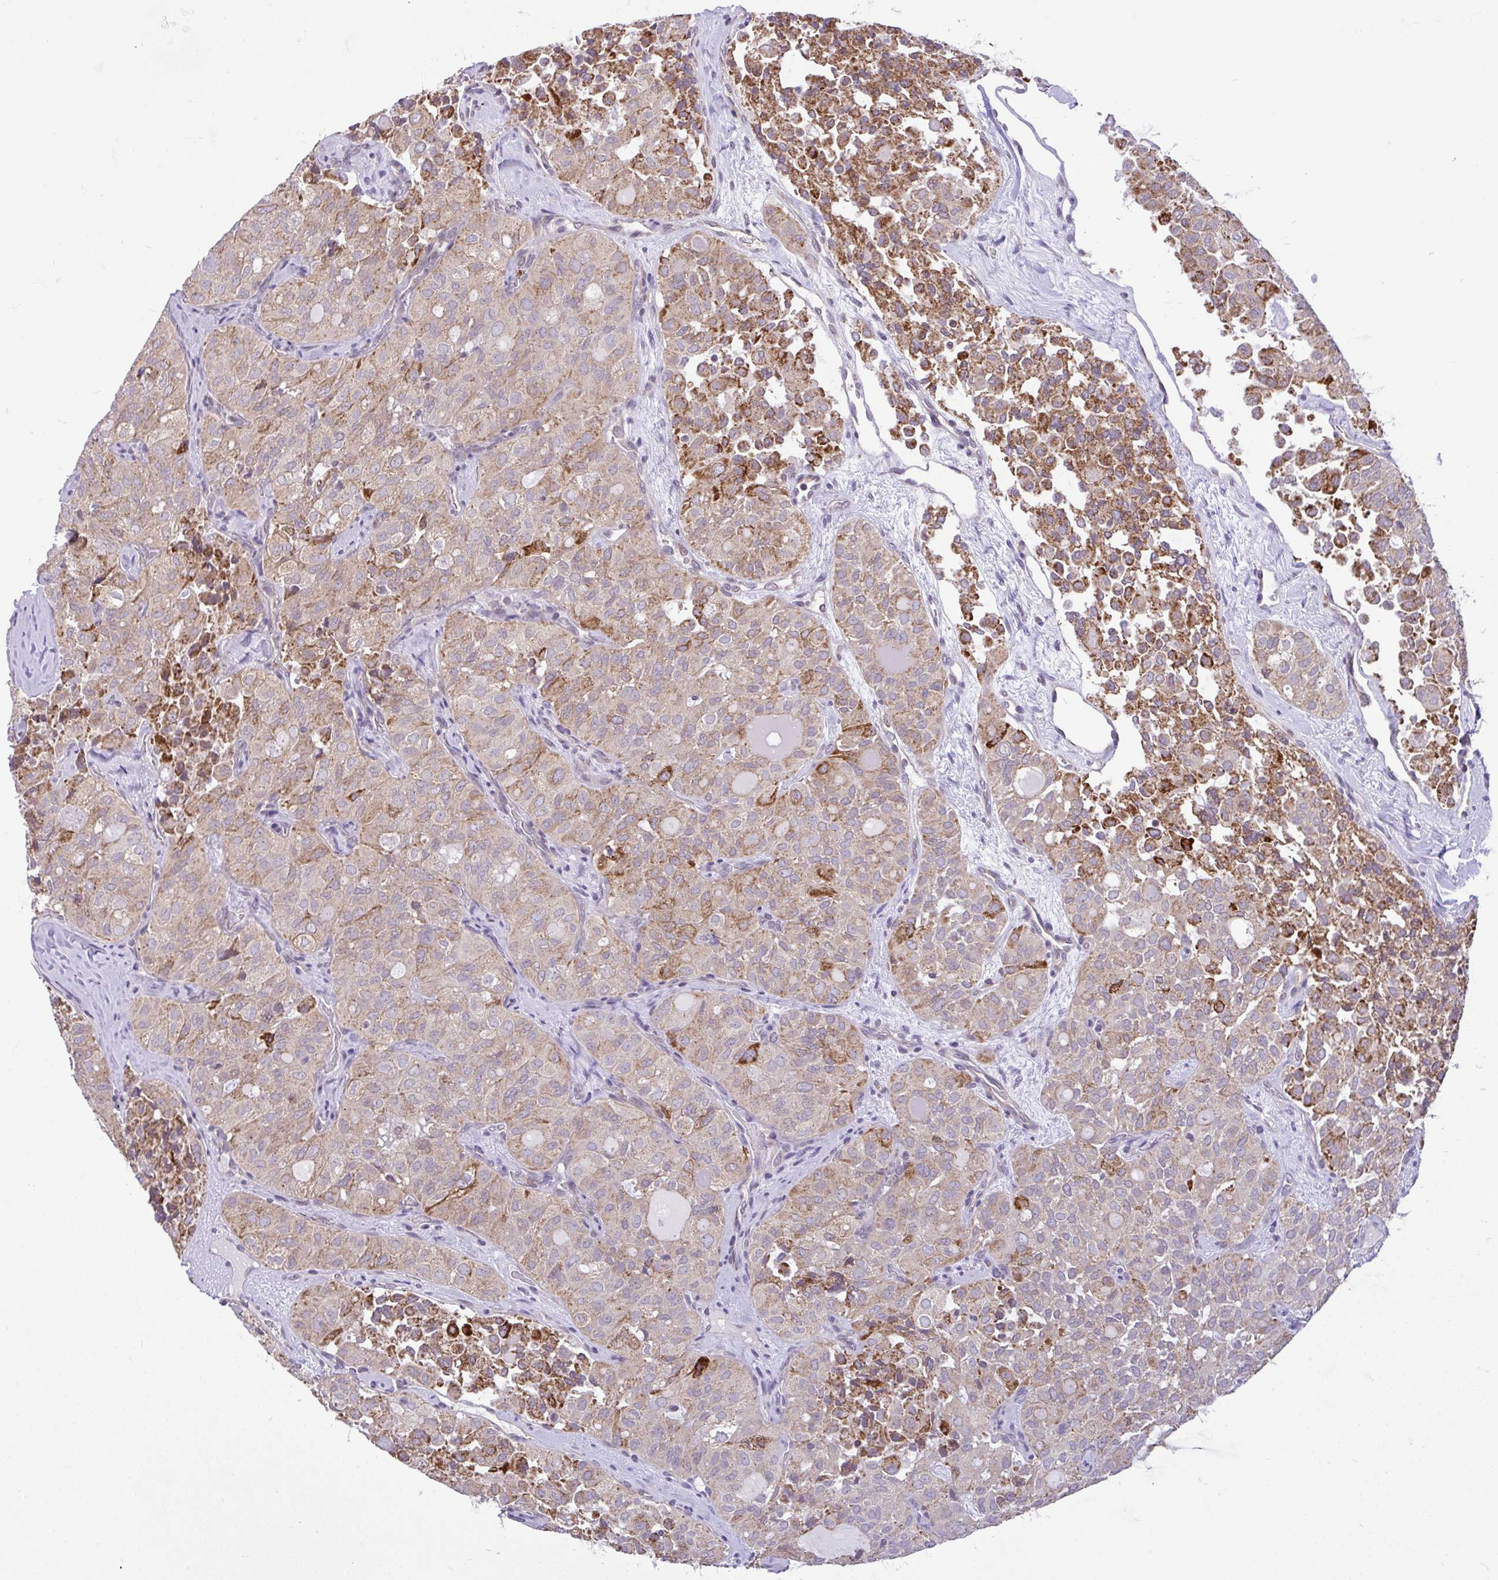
{"staining": {"intensity": "moderate", "quantity": "25%-75%", "location": "cytoplasmic/membranous"}, "tissue": "thyroid cancer", "cell_type": "Tumor cells", "image_type": "cancer", "snomed": [{"axis": "morphology", "description": "Follicular adenoma carcinoma, NOS"}, {"axis": "topography", "description": "Thyroid gland"}], "caption": "Thyroid follicular adenoma carcinoma was stained to show a protein in brown. There is medium levels of moderate cytoplasmic/membranous staining in approximately 25%-75% of tumor cells.", "gene": "PYCR2", "patient": {"sex": "male", "age": 75}}